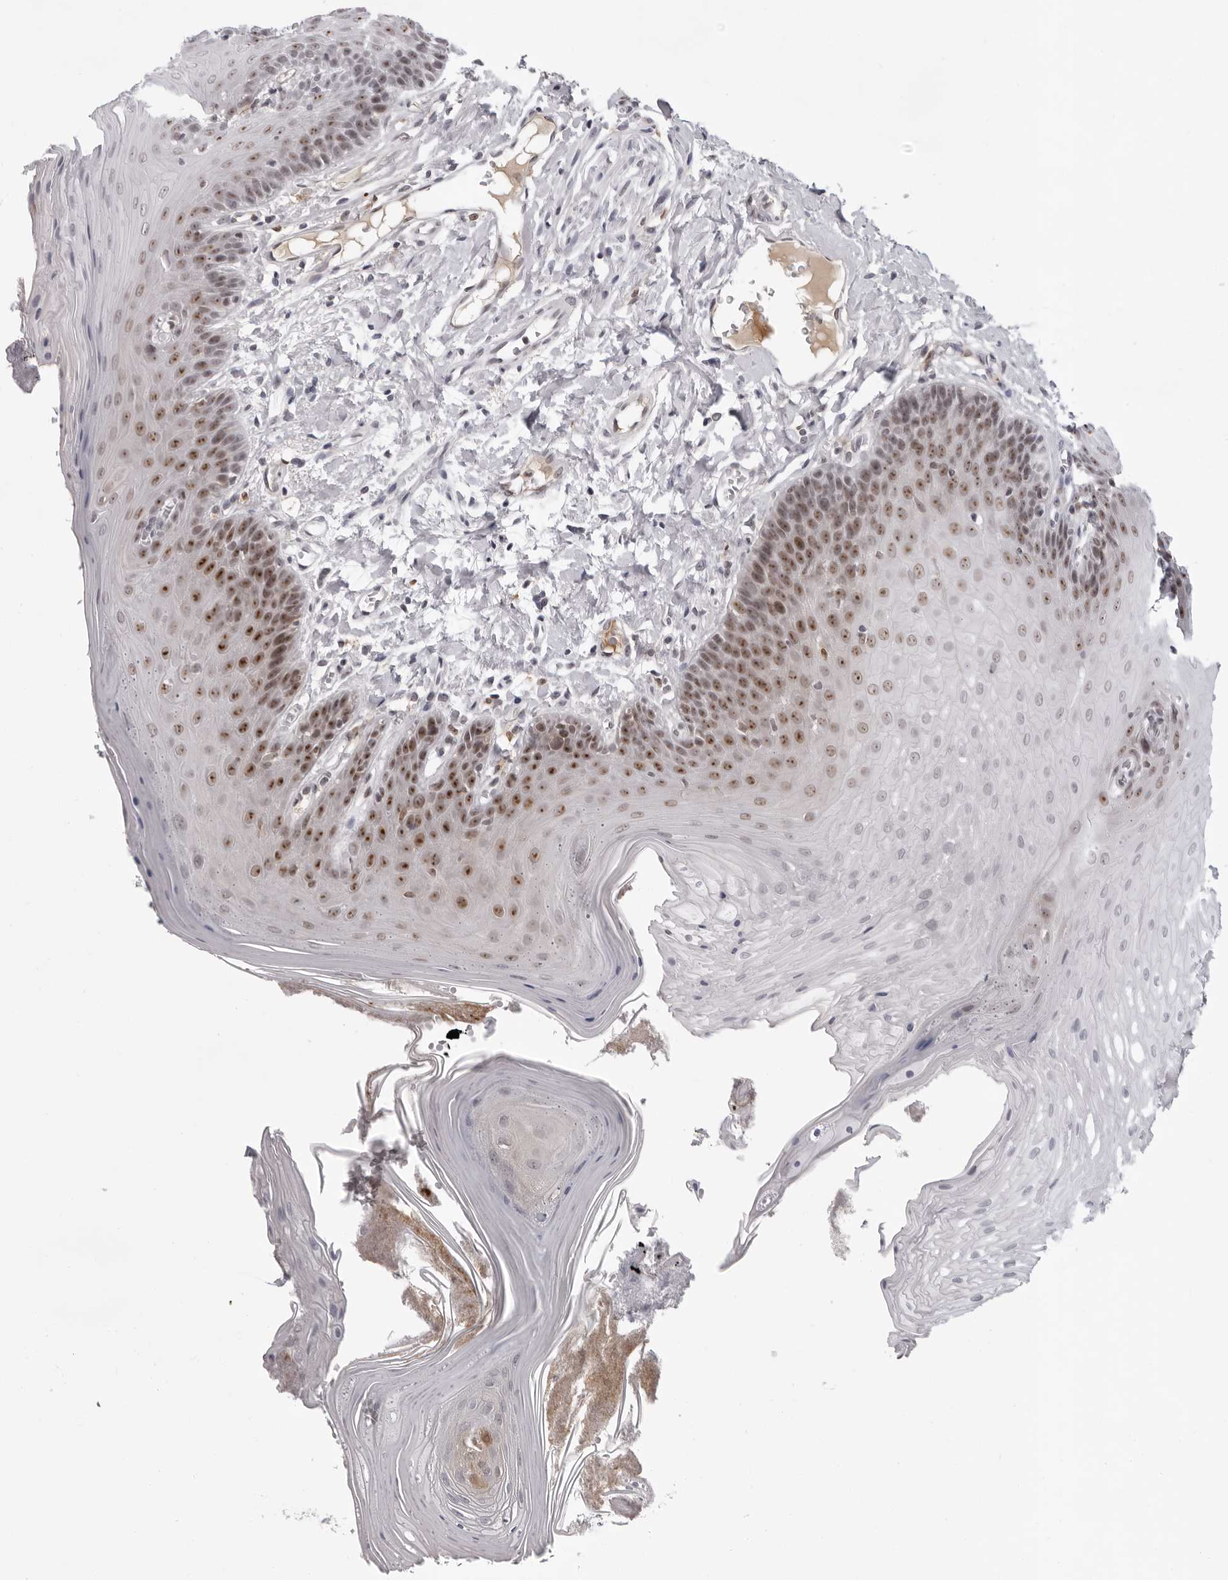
{"staining": {"intensity": "strong", "quantity": "25%-75%", "location": "nuclear"}, "tissue": "oral mucosa", "cell_type": "Squamous epithelial cells", "image_type": "normal", "snomed": [{"axis": "morphology", "description": "Normal tissue, NOS"}, {"axis": "morphology", "description": "Squamous cell carcinoma, NOS"}, {"axis": "topography", "description": "Skeletal muscle"}, {"axis": "topography", "description": "Oral tissue"}, {"axis": "topography", "description": "Salivary gland"}, {"axis": "topography", "description": "Head-Neck"}], "caption": "High-magnification brightfield microscopy of benign oral mucosa stained with DAB (brown) and counterstained with hematoxylin (blue). squamous epithelial cells exhibit strong nuclear expression is seen in approximately25%-75% of cells. (Brightfield microscopy of DAB IHC at high magnification).", "gene": "EXOSC10", "patient": {"sex": "male", "age": 54}}